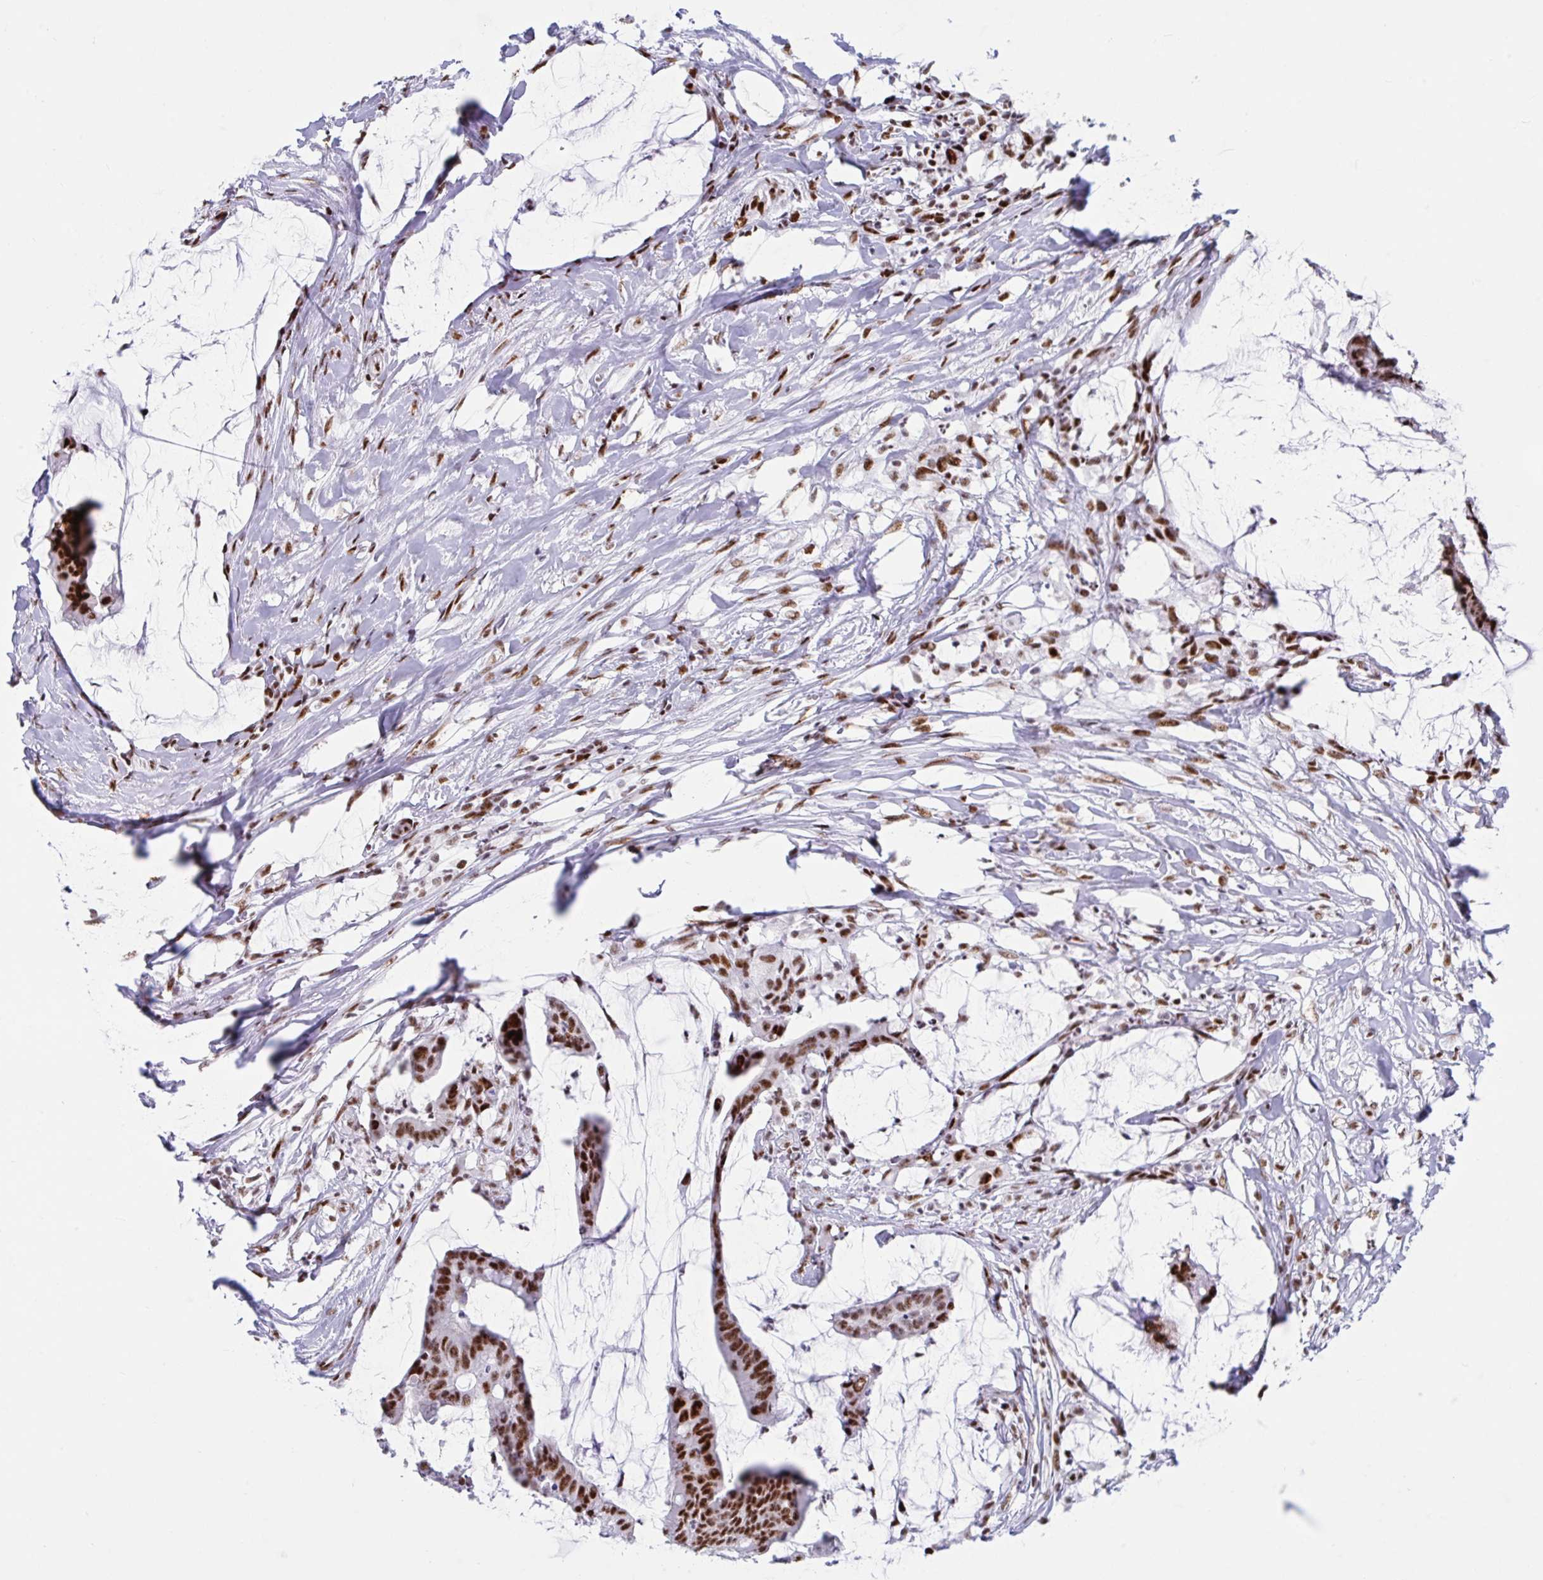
{"staining": {"intensity": "strong", "quantity": ">75%", "location": "nuclear"}, "tissue": "colorectal cancer", "cell_type": "Tumor cells", "image_type": "cancer", "snomed": [{"axis": "morphology", "description": "Adenocarcinoma, NOS"}, {"axis": "topography", "description": "Colon"}], "caption": "This histopathology image exhibits immunohistochemistry (IHC) staining of colorectal cancer (adenocarcinoma), with high strong nuclear positivity in about >75% of tumor cells.", "gene": "IKZF2", "patient": {"sex": "male", "age": 62}}